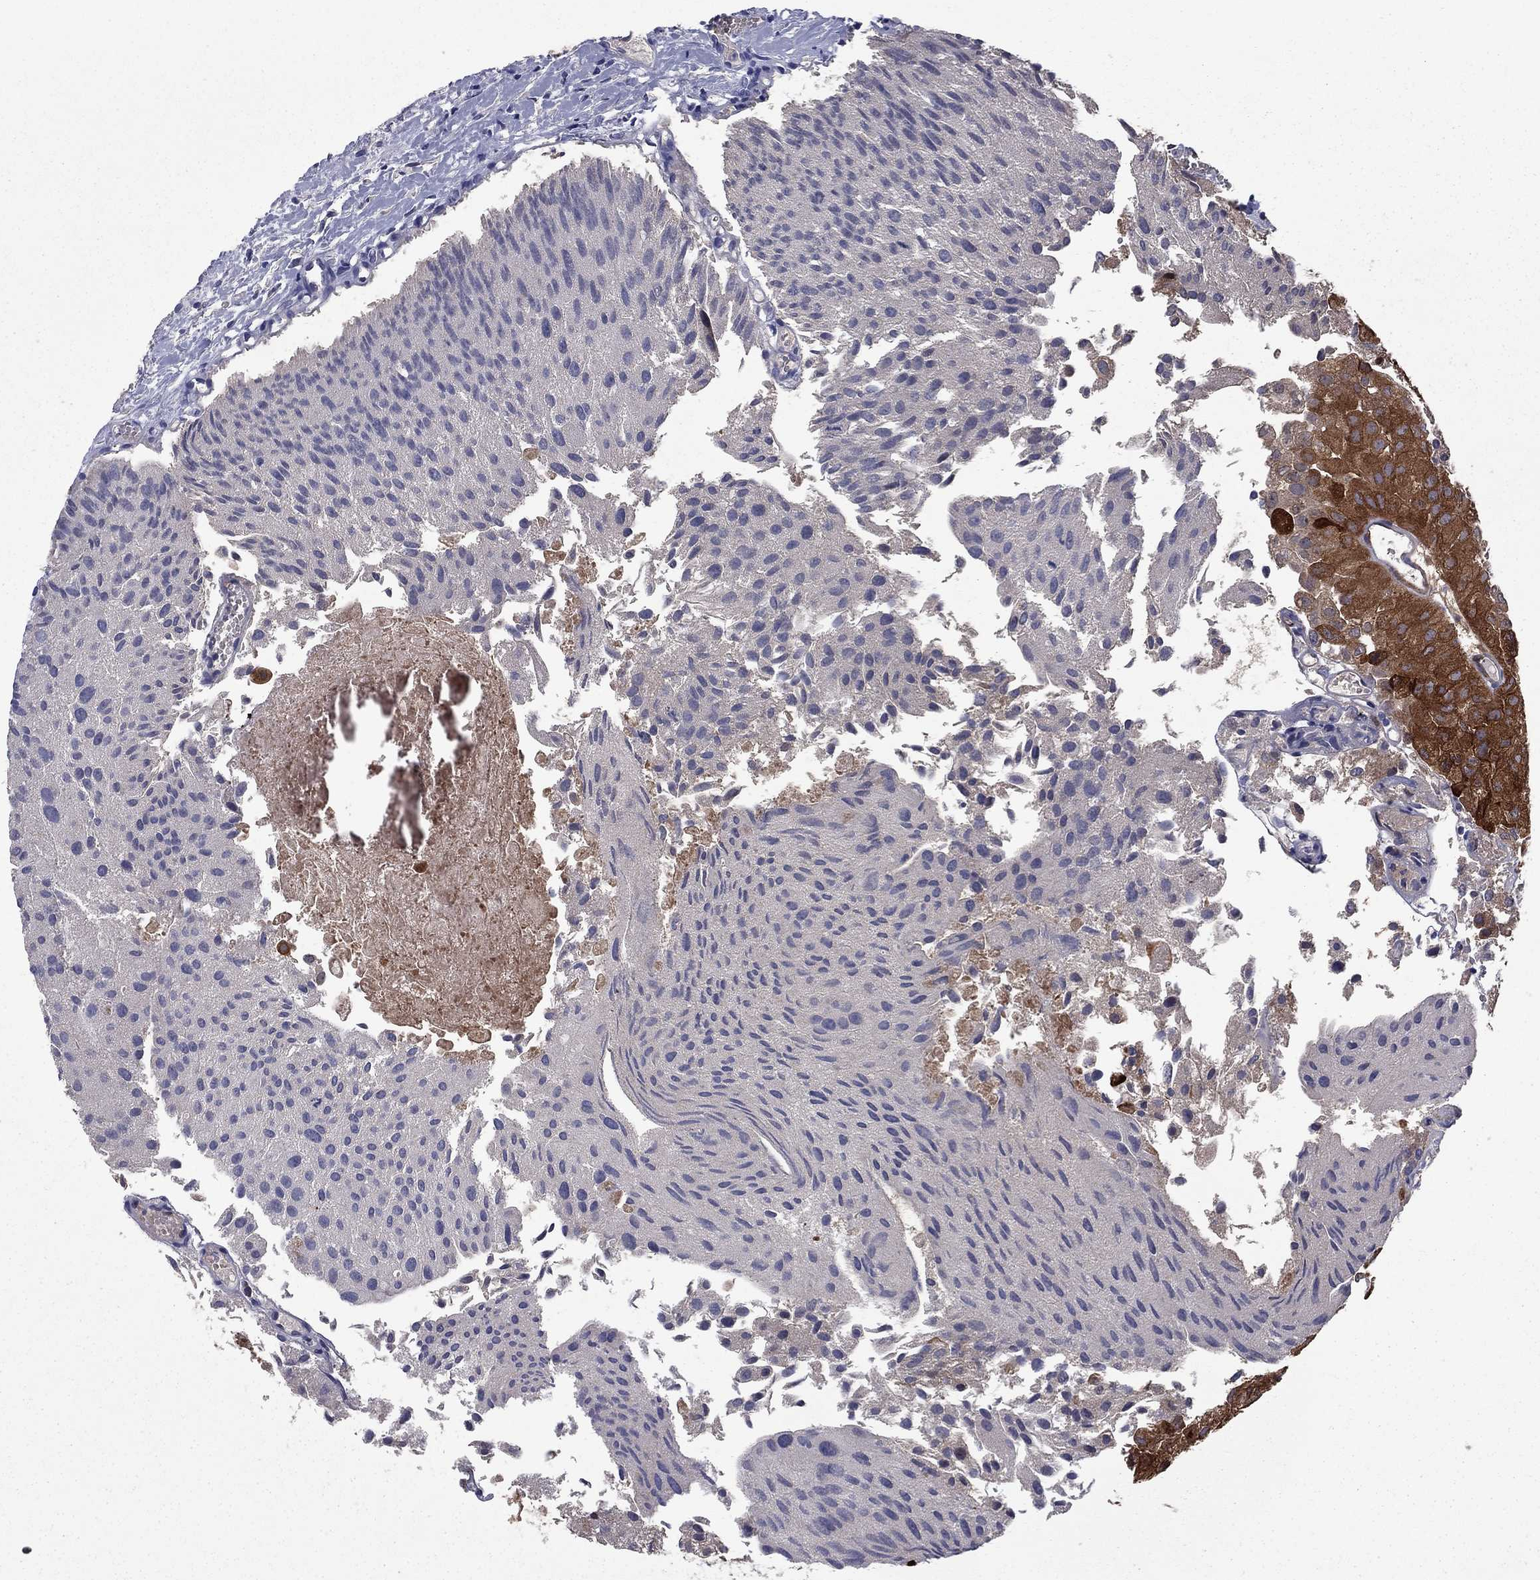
{"staining": {"intensity": "strong", "quantity": "25%-75%", "location": "cytoplasmic/membranous"}, "tissue": "urothelial cancer", "cell_type": "Tumor cells", "image_type": "cancer", "snomed": [{"axis": "morphology", "description": "Urothelial carcinoma, Low grade"}, {"axis": "topography", "description": "Urinary bladder"}], "caption": "Immunohistochemistry (IHC) staining of urothelial cancer, which exhibits high levels of strong cytoplasmic/membranous positivity in about 25%-75% of tumor cells indicating strong cytoplasmic/membranous protein staining. The staining was performed using DAB (brown) for protein detection and nuclei were counterstained in hematoxylin (blue).", "gene": "HDAC4", "patient": {"sex": "female", "age": 78}}